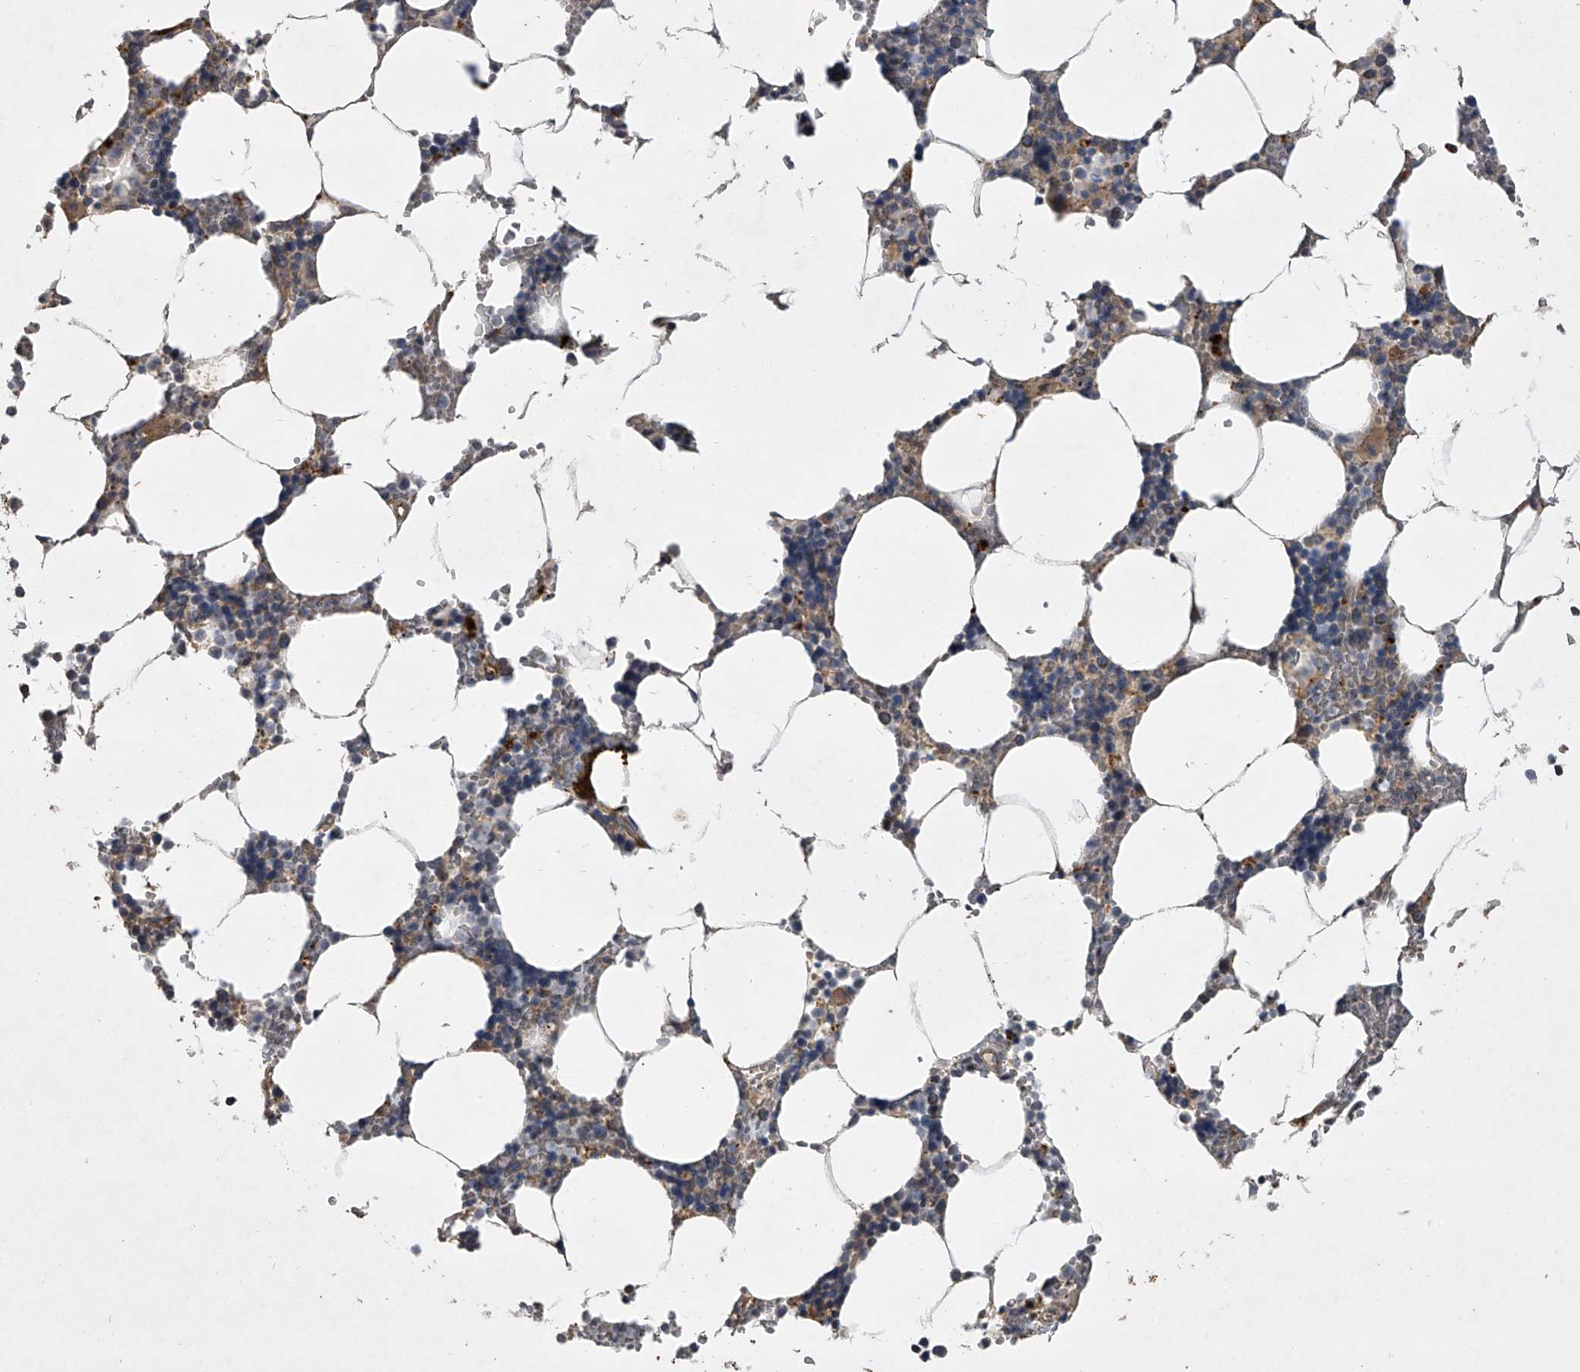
{"staining": {"intensity": "moderate", "quantity": "<25%", "location": "cytoplasmic/membranous"}, "tissue": "bone marrow", "cell_type": "Hematopoietic cells", "image_type": "normal", "snomed": [{"axis": "morphology", "description": "Normal tissue, NOS"}, {"axis": "topography", "description": "Bone marrow"}], "caption": "IHC staining of unremarkable bone marrow, which shows low levels of moderate cytoplasmic/membranous expression in about <25% of hematopoietic cells indicating moderate cytoplasmic/membranous protein staining. The staining was performed using DAB (brown) for protein detection and nuclei were counterstained in hematoxylin (blue).", "gene": "DOCK9", "patient": {"sex": "male", "age": 70}}